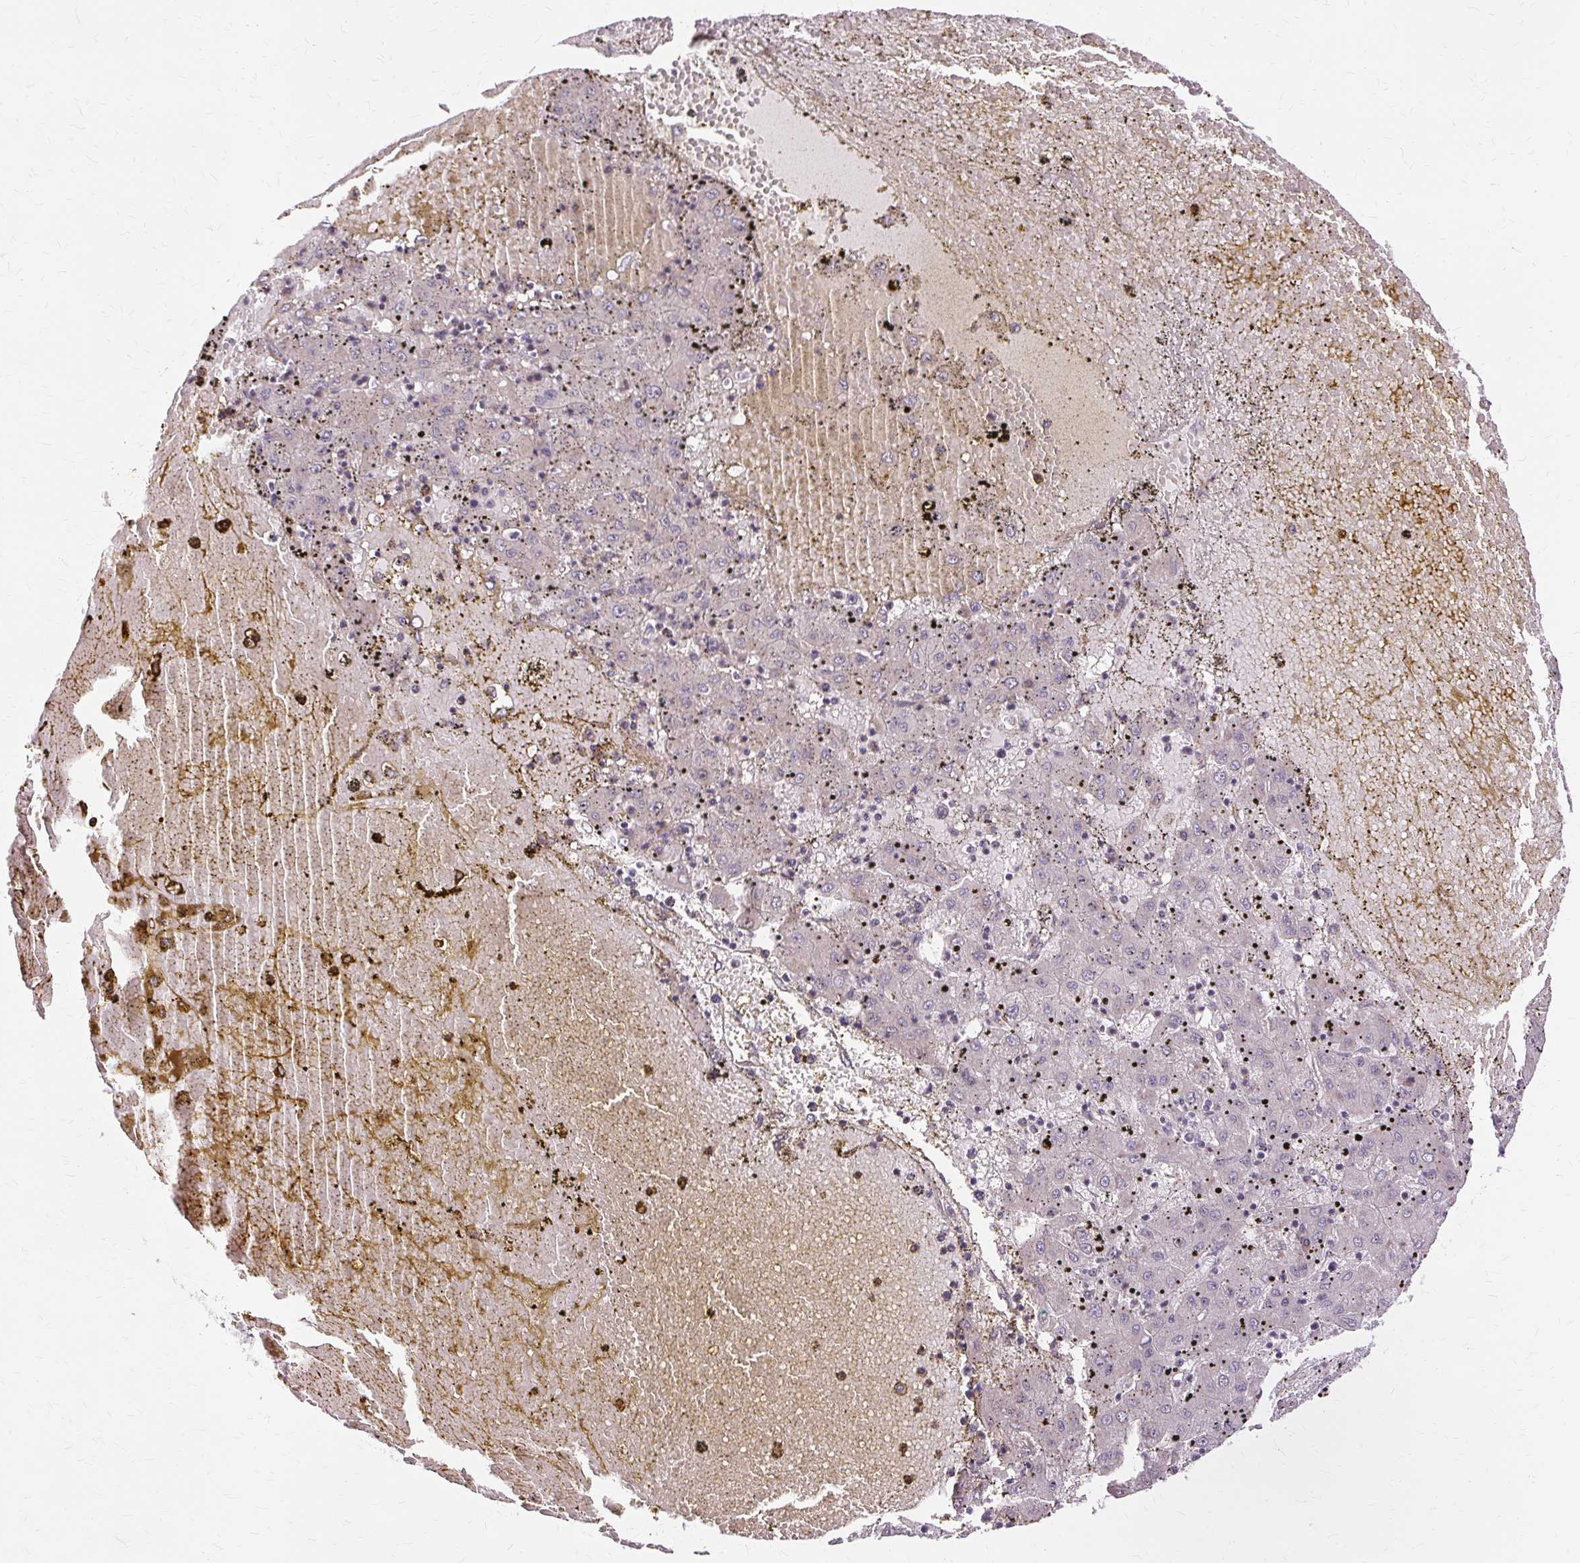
{"staining": {"intensity": "negative", "quantity": "none", "location": "none"}, "tissue": "liver cancer", "cell_type": "Tumor cells", "image_type": "cancer", "snomed": [{"axis": "morphology", "description": "Carcinoma, Hepatocellular, NOS"}, {"axis": "topography", "description": "Liver"}], "caption": "IHC of human liver hepatocellular carcinoma shows no staining in tumor cells. (DAB (3,3'-diaminobenzidine) IHC, high magnification).", "gene": "MMACHC", "patient": {"sex": "male", "age": 72}}